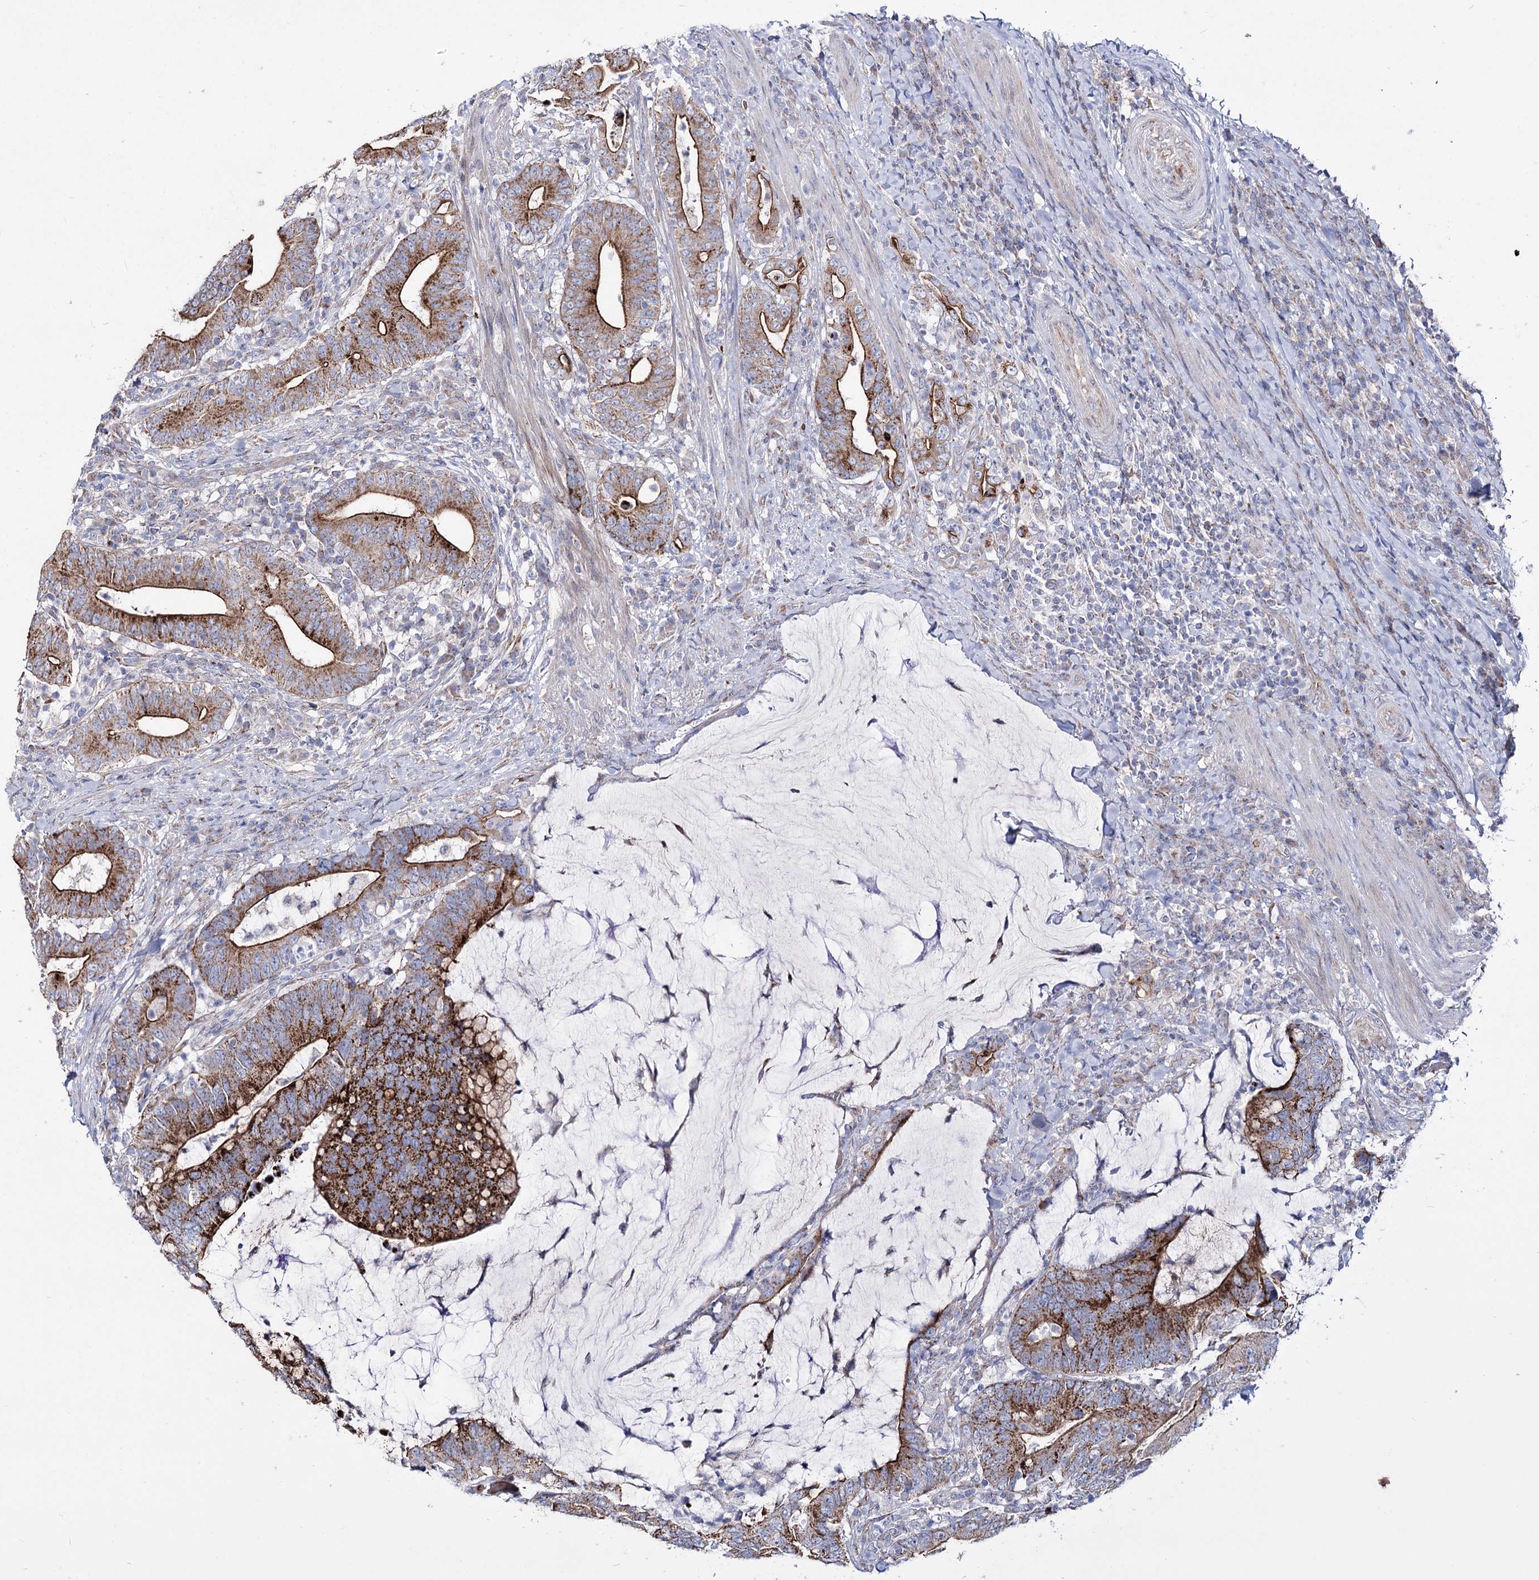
{"staining": {"intensity": "strong", "quantity": ">75%", "location": "cytoplasmic/membranous"}, "tissue": "colorectal cancer", "cell_type": "Tumor cells", "image_type": "cancer", "snomed": [{"axis": "morphology", "description": "Adenocarcinoma, NOS"}, {"axis": "topography", "description": "Colon"}], "caption": "Protein expression analysis of human adenocarcinoma (colorectal) reveals strong cytoplasmic/membranous staining in approximately >75% of tumor cells.", "gene": "OSBPL5", "patient": {"sex": "female", "age": 66}}